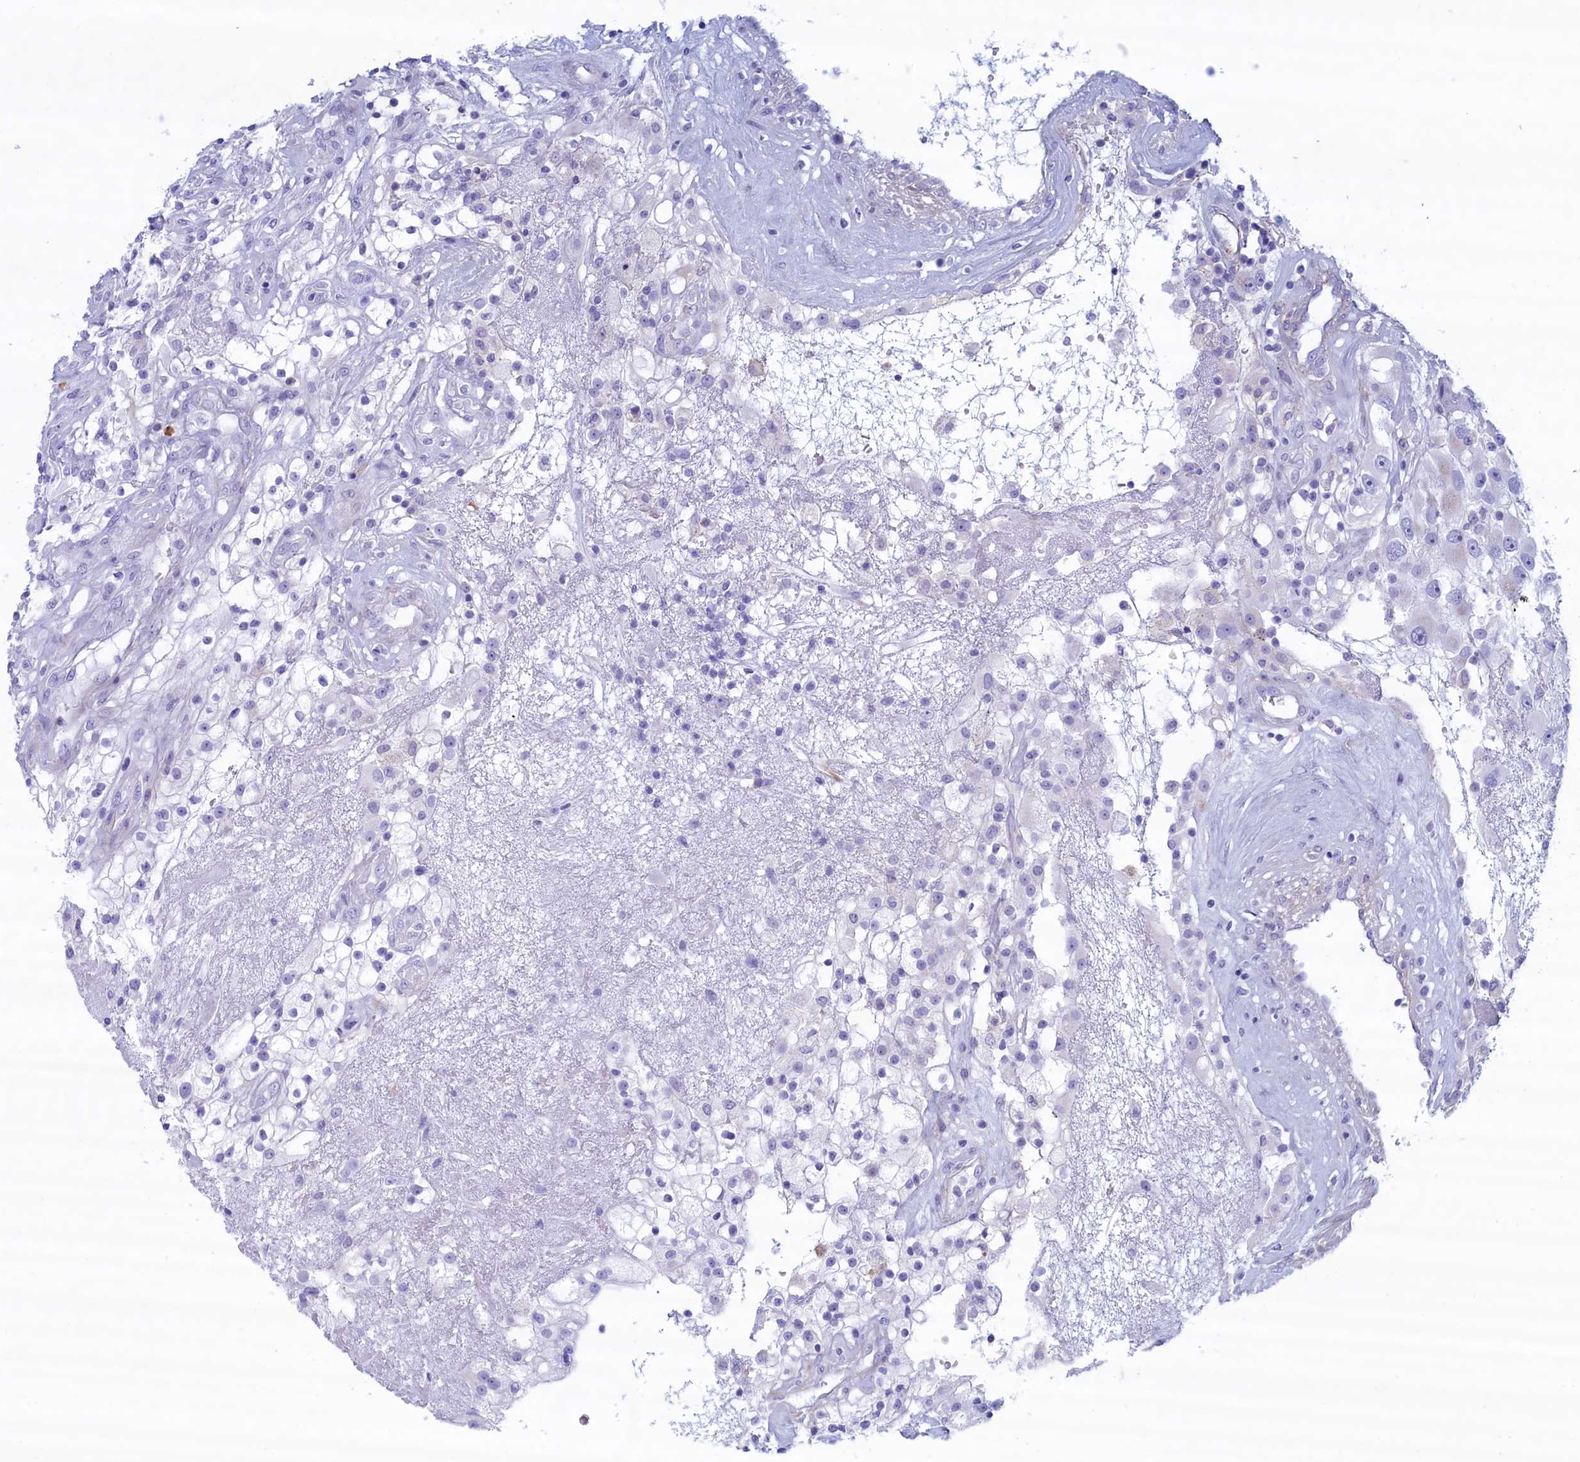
{"staining": {"intensity": "negative", "quantity": "none", "location": "none"}, "tissue": "renal cancer", "cell_type": "Tumor cells", "image_type": "cancer", "snomed": [{"axis": "morphology", "description": "Adenocarcinoma, NOS"}, {"axis": "topography", "description": "Kidney"}], "caption": "Renal adenocarcinoma stained for a protein using immunohistochemistry exhibits no expression tumor cells.", "gene": "MPV17L2", "patient": {"sex": "female", "age": 52}}